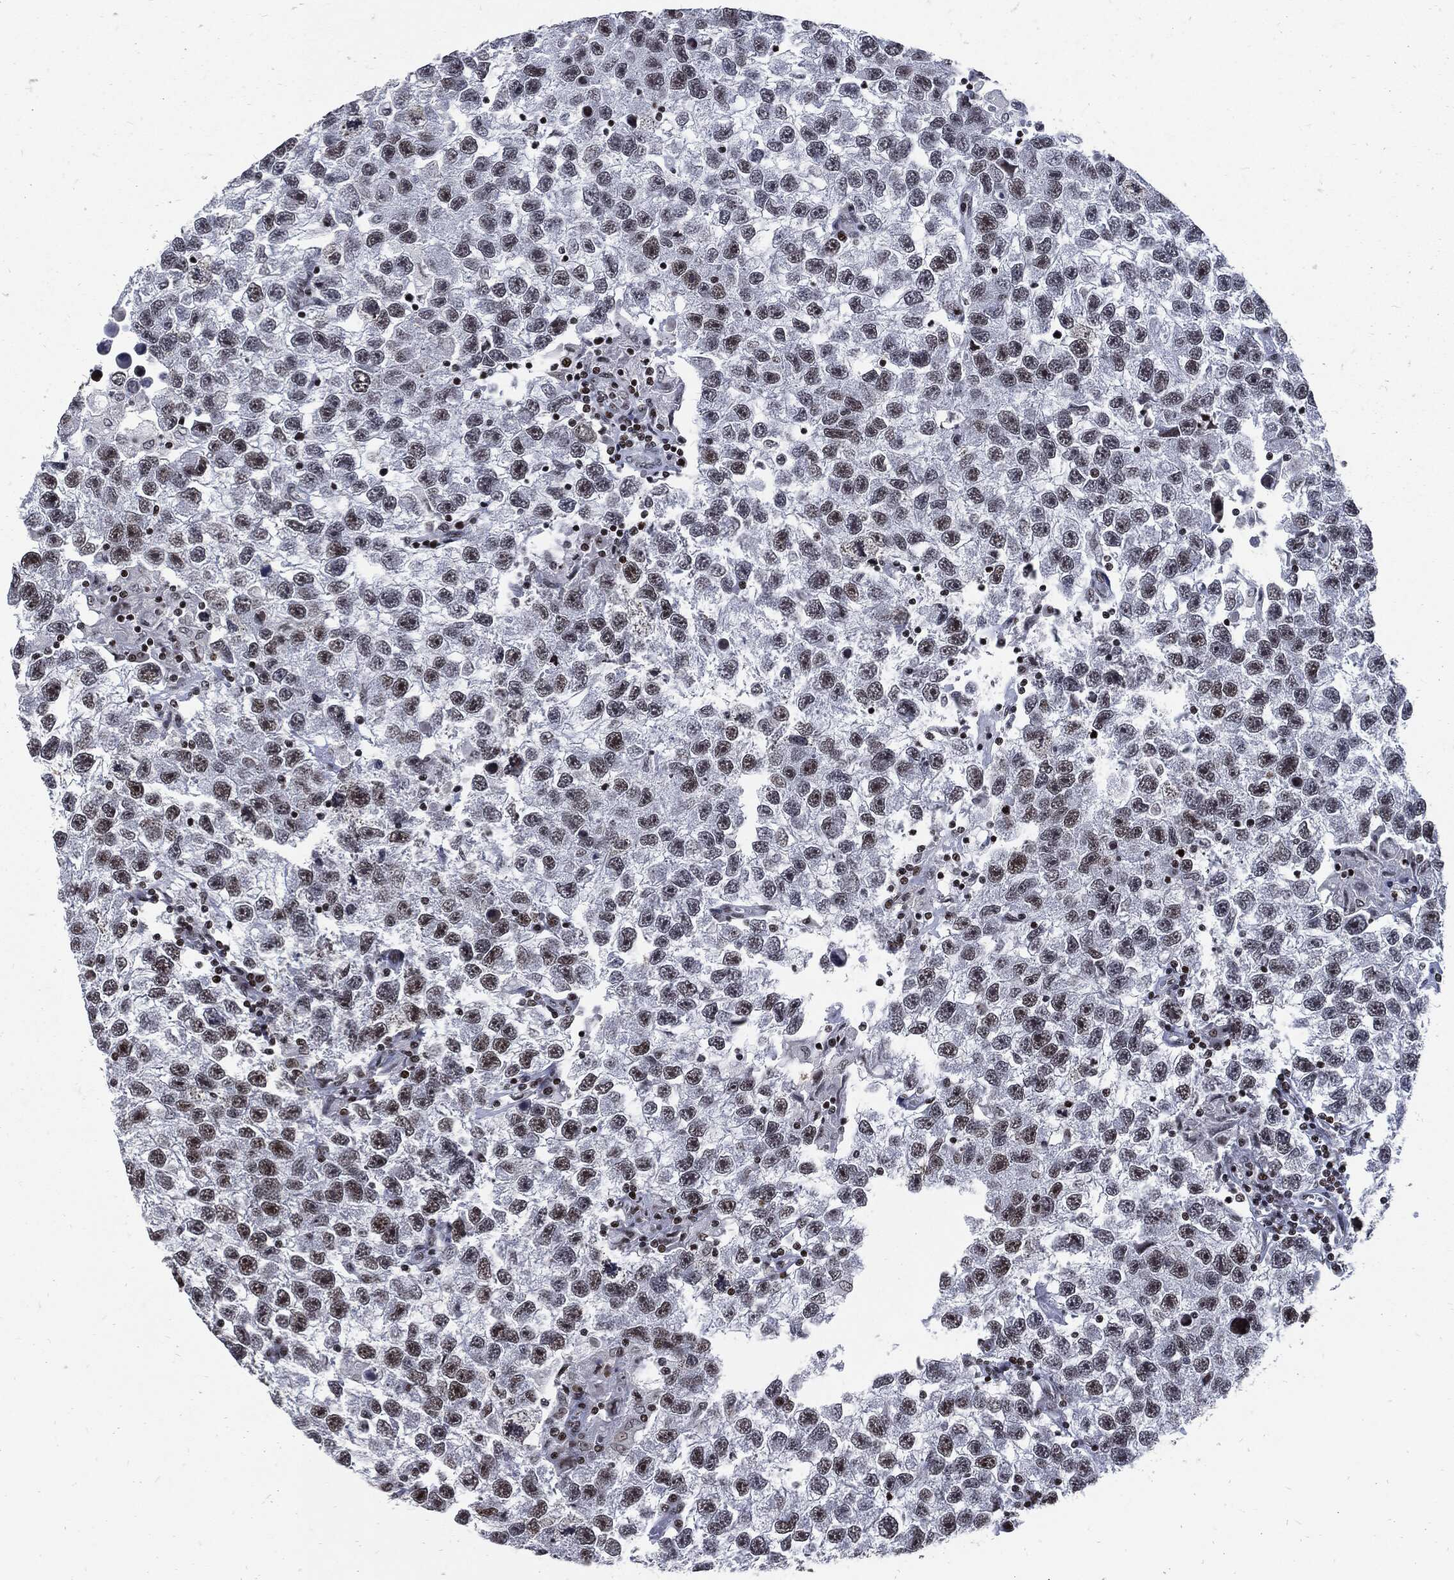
{"staining": {"intensity": "negative", "quantity": "none", "location": "none"}, "tissue": "testis cancer", "cell_type": "Tumor cells", "image_type": "cancer", "snomed": [{"axis": "morphology", "description": "Seminoma, NOS"}, {"axis": "topography", "description": "Testis"}], "caption": "Testis cancer stained for a protein using IHC demonstrates no expression tumor cells.", "gene": "TERF2", "patient": {"sex": "male", "age": 26}}